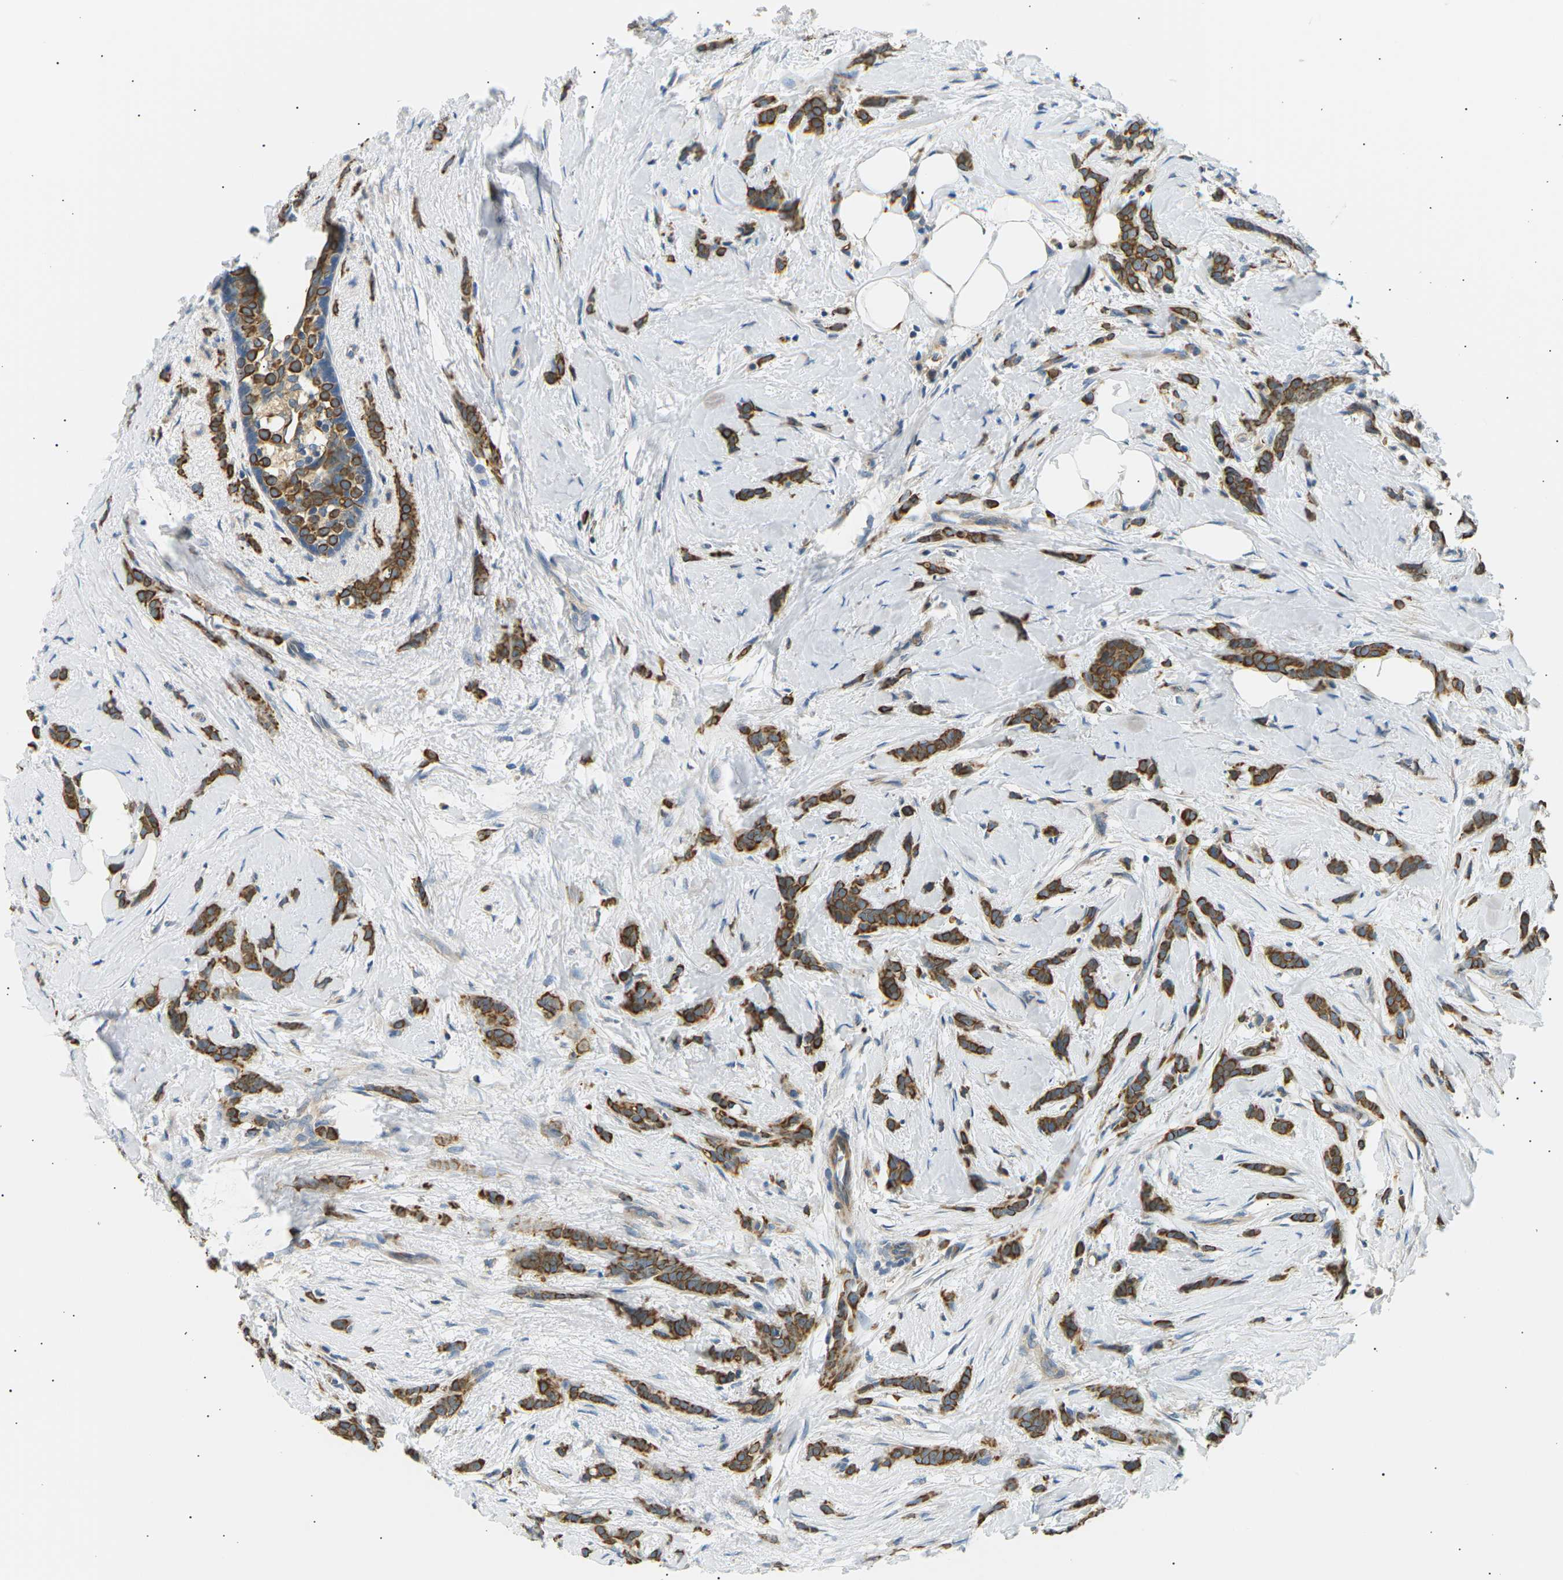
{"staining": {"intensity": "strong", "quantity": ">75%", "location": "cytoplasmic/membranous"}, "tissue": "breast cancer", "cell_type": "Tumor cells", "image_type": "cancer", "snomed": [{"axis": "morphology", "description": "Lobular carcinoma, in situ"}, {"axis": "morphology", "description": "Lobular carcinoma"}, {"axis": "topography", "description": "Breast"}], "caption": "This micrograph displays immunohistochemistry (IHC) staining of human breast cancer (lobular carcinoma in situ), with high strong cytoplasmic/membranous positivity in about >75% of tumor cells.", "gene": "TBC1D8", "patient": {"sex": "female", "age": 41}}